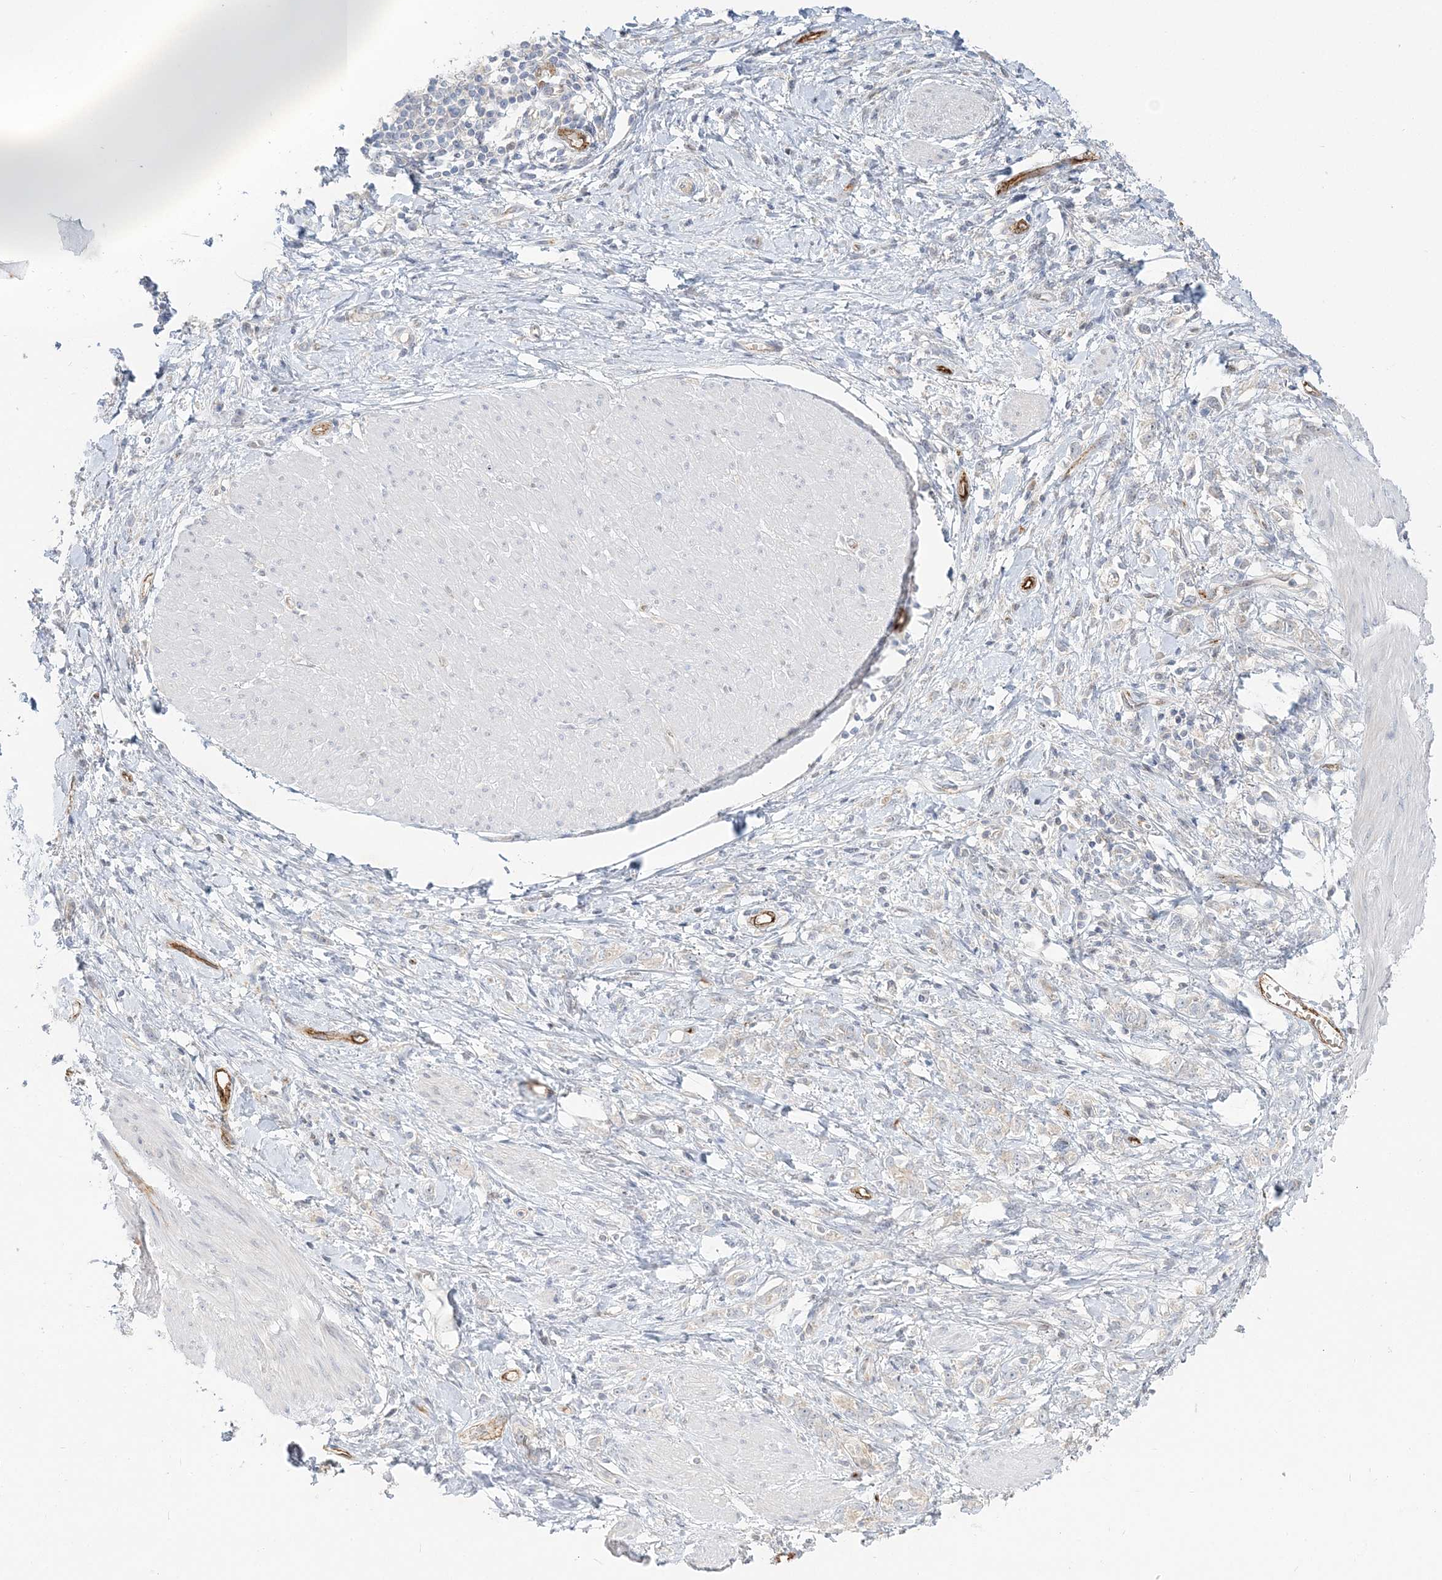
{"staining": {"intensity": "negative", "quantity": "none", "location": "none"}, "tissue": "stomach cancer", "cell_type": "Tumor cells", "image_type": "cancer", "snomed": [{"axis": "morphology", "description": "Adenocarcinoma, NOS"}, {"axis": "topography", "description": "Stomach"}], "caption": "Photomicrograph shows no protein staining in tumor cells of stomach cancer tissue.", "gene": "INPP1", "patient": {"sex": "female", "age": 76}}